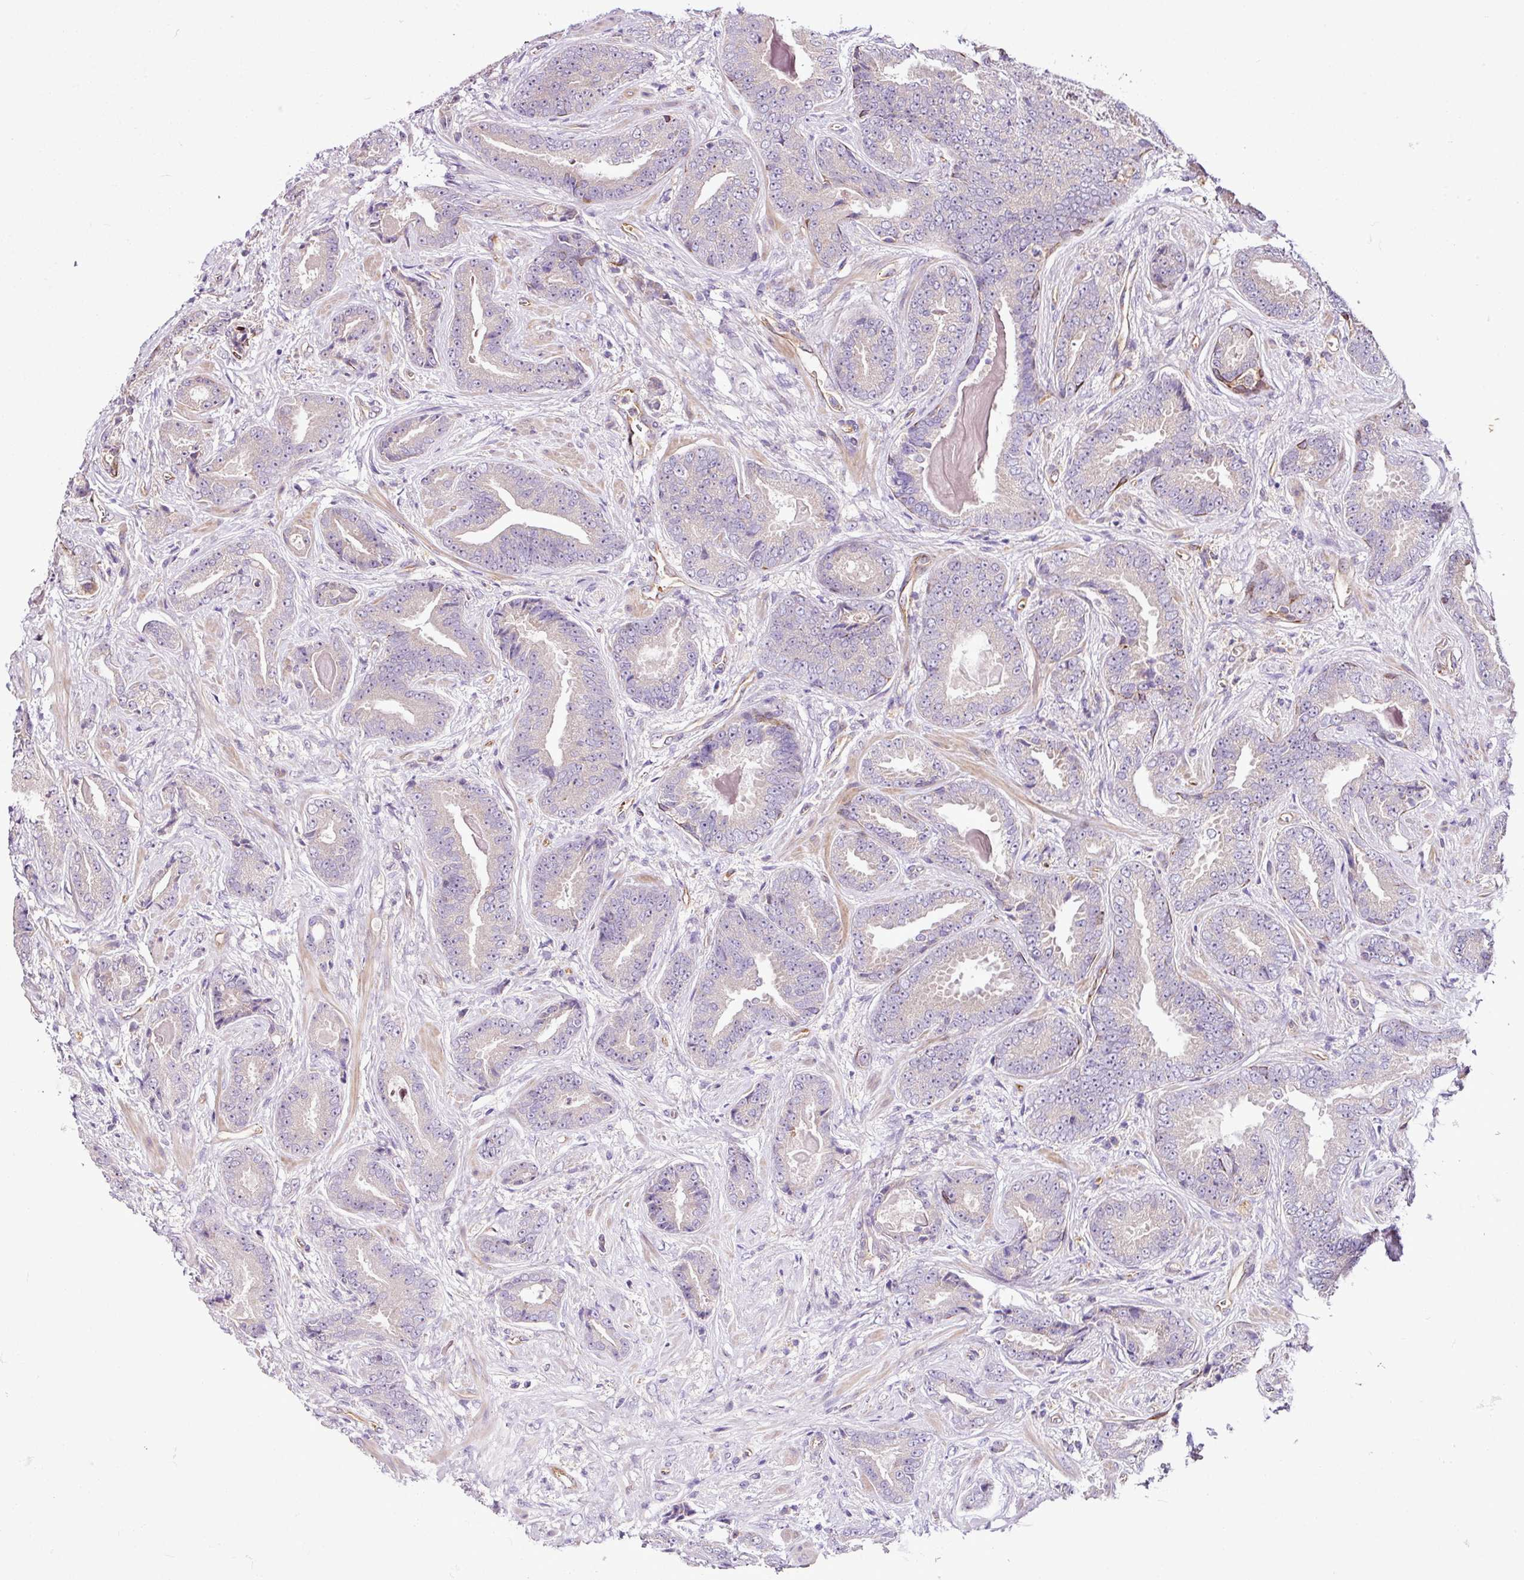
{"staining": {"intensity": "negative", "quantity": "none", "location": "none"}, "tissue": "prostate cancer", "cell_type": "Tumor cells", "image_type": "cancer", "snomed": [{"axis": "morphology", "description": "Adenocarcinoma, Low grade"}, {"axis": "topography", "description": "Prostate"}], "caption": "A photomicrograph of prostate cancer (adenocarcinoma (low-grade)) stained for a protein displays no brown staining in tumor cells.", "gene": "ZNF106", "patient": {"sex": "male", "age": 62}}